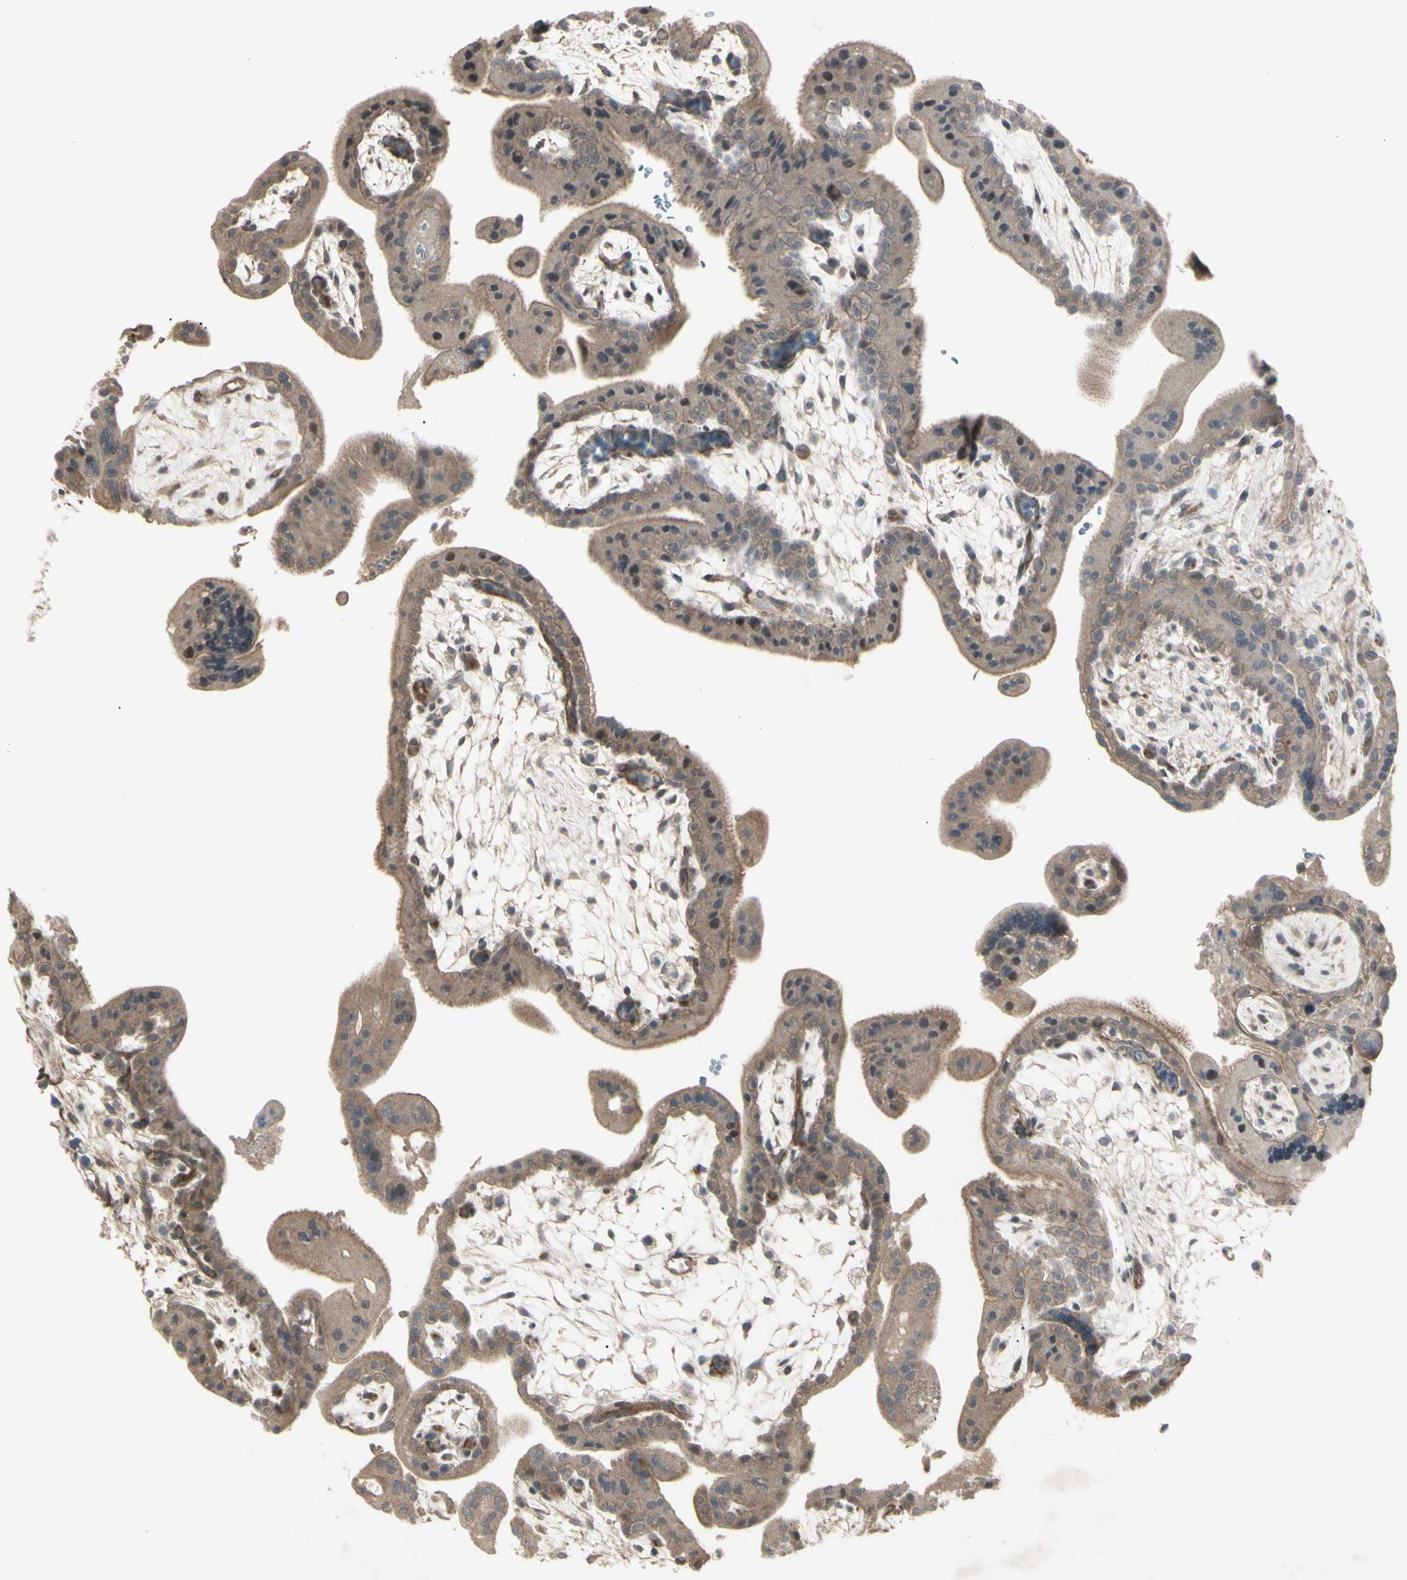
{"staining": {"intensity": "weak", "quantity": ">75%", "location": "cytoplasmic/membranous"}, "tissue": "placenta", "cell_type": "Trophoblastic cells", "image_type": "normal", "snomed": [{"axis": "morphology", "description": "Normal tissue, NOS"}, {"axis": "topography", "description": "Placenta"}], "caption": "Unremarkable placenta exhibits weak cytoplasmic/membranous expression in approximately >75% of trophoblastic cells.", "gene": "JAG1", "patient": {"sex": "female", "age": 35}}